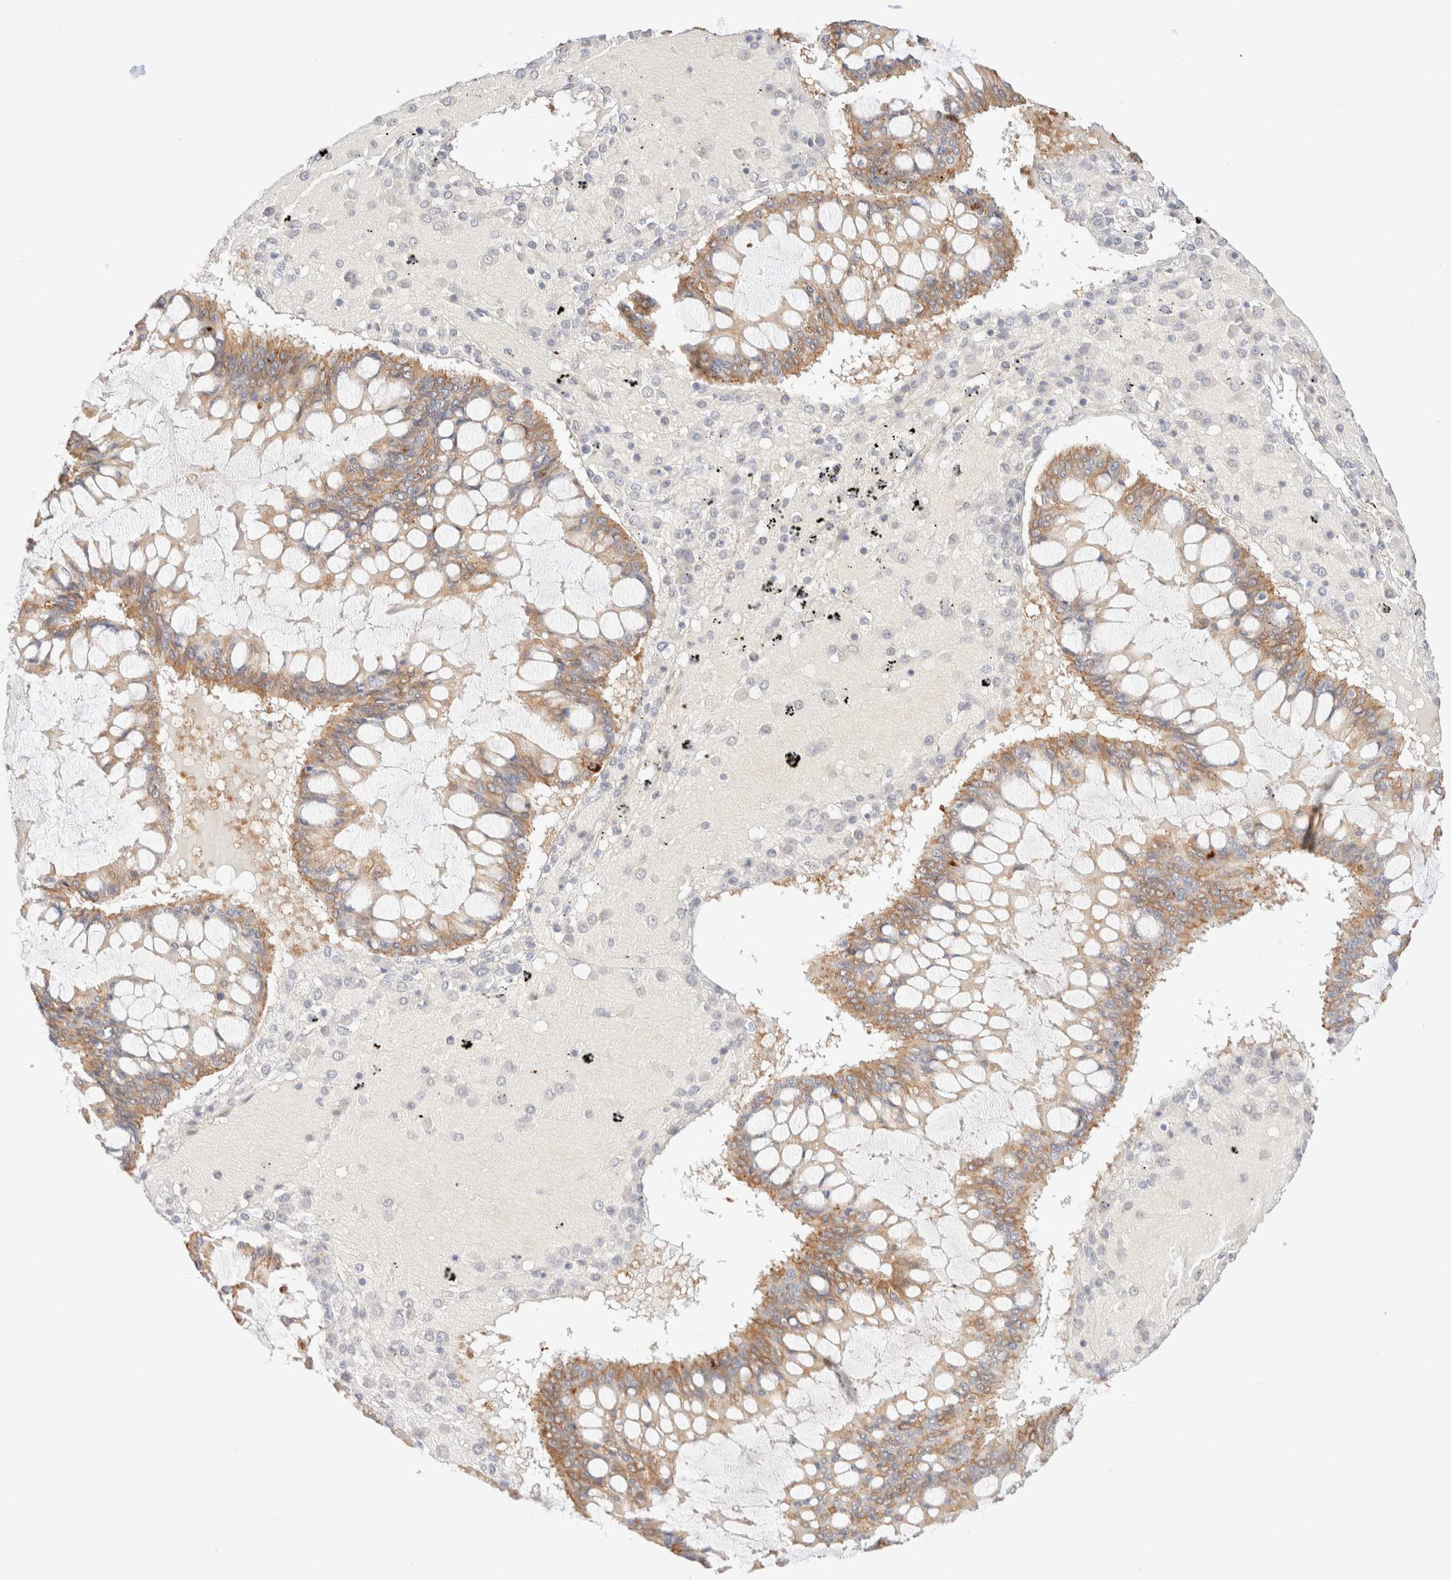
{"staining": {"intensity": "moderate", "quantity": ">75%", "location": "cytoplasmic/membranous"}, "tissue": "ovarian cancer", "cell_type": "Tumor cells", "image_type": "cancer", "snomed": [{"axis": "morphology", "description": "Cystadenocarcinoma, mucinous, NOS"}, {"axis": "topography", "description": "Ovary"}], "caption": "IHC (DAB) staining of mucinous cystadenocarcinoma (ovarian) demonstrates moderate cytoplasmic/membranous protein positivity in about >75% of tumor cells.", "gene": "NIBAN2", "patient": {"sex": "female", "age": 73}}